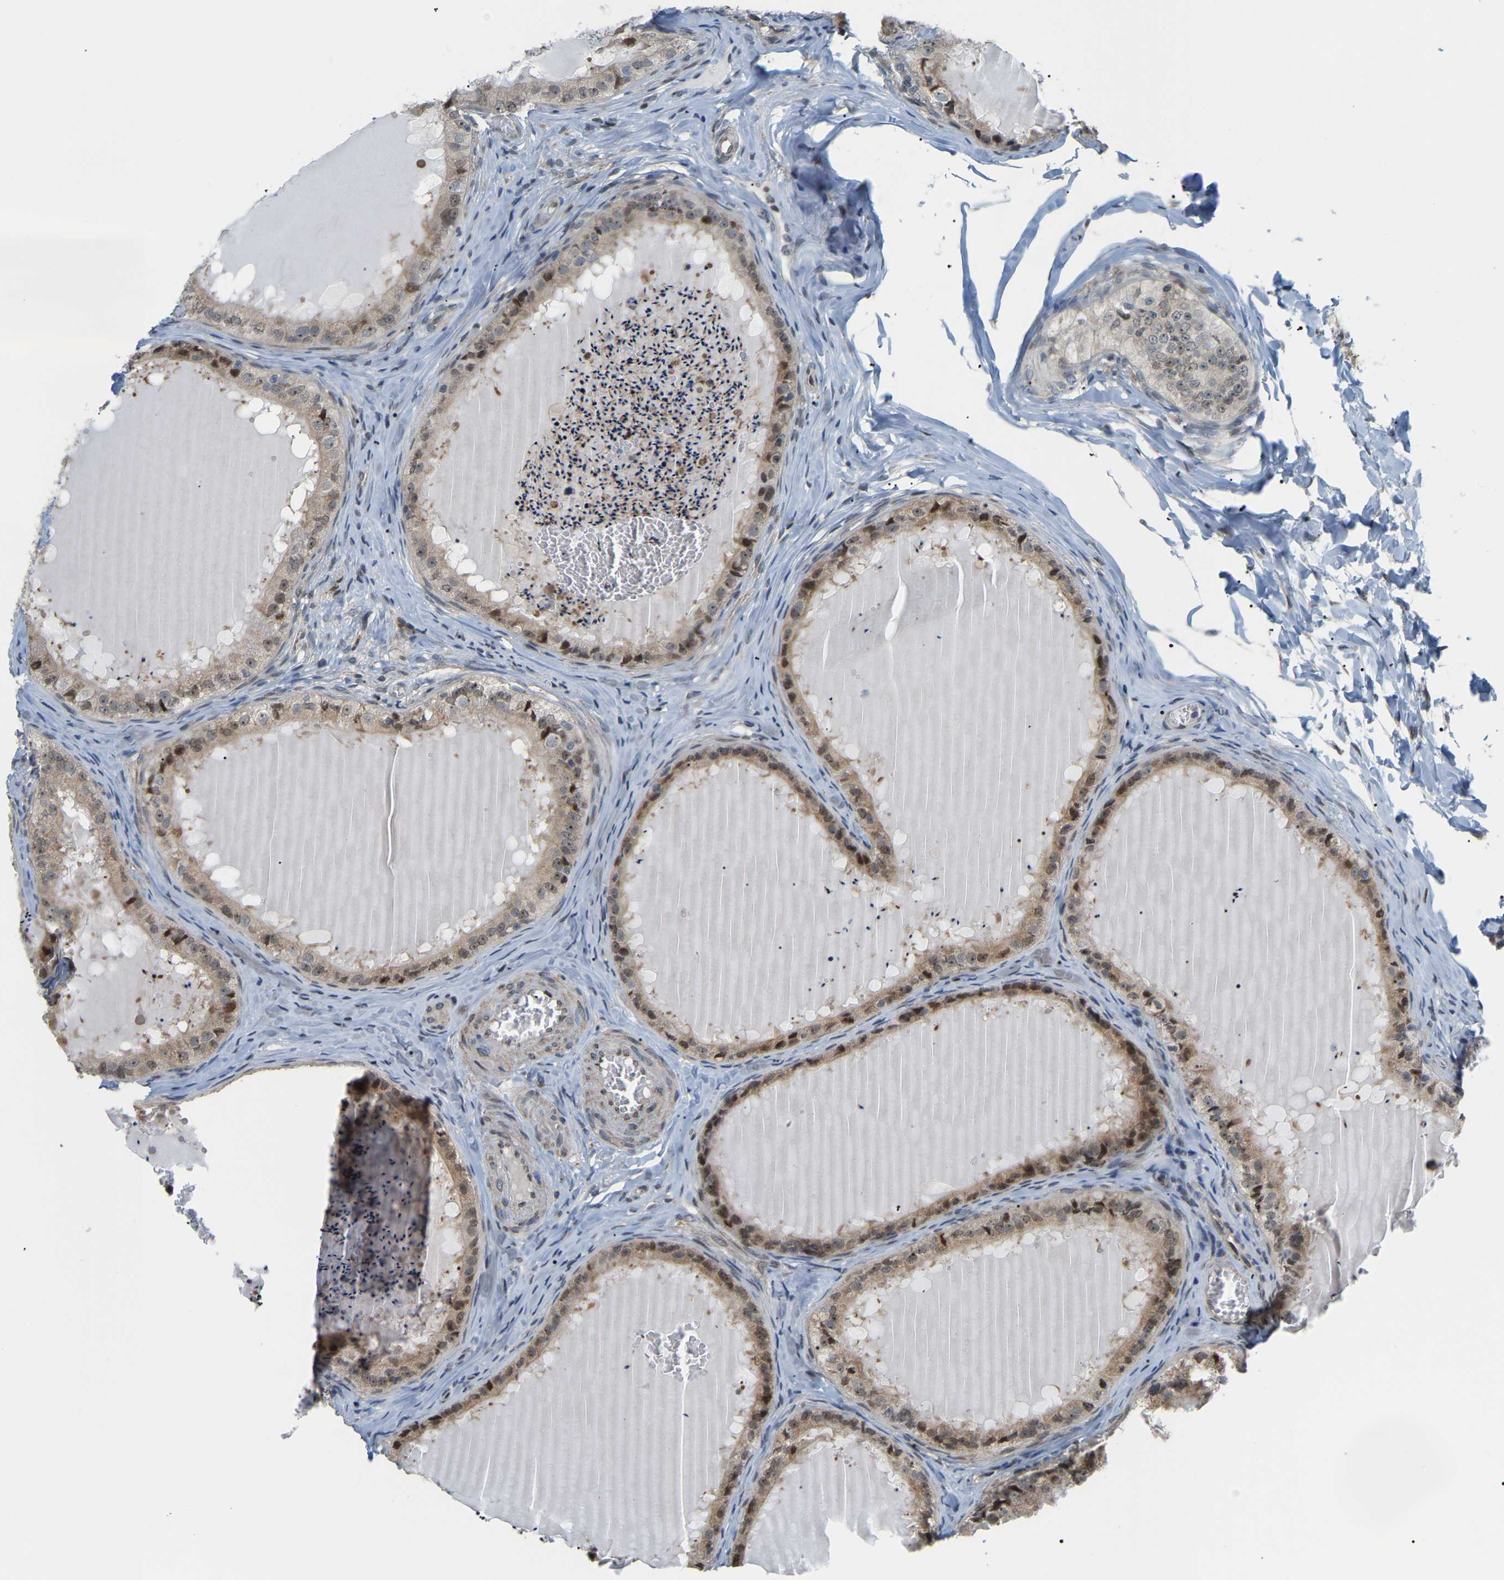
{"staining": {"intensity": "moderate", "quantity": "25%-75%", "location": "cytoplasmic/membranous,nuclear"}, "tissue": "epididymis", "cell_type": "Glandular cells", "image_type": "normal", "snomed": [{"axis": "morphology", "description": "Normal tissue, NOS"}, {"axis": "topography", "description": "Epididymis"}], "caption": "Protein analysis of benign epididymis shows moderate cytoplasmic/membranous,nuclear expression in about 25%-75% of glandular cells.", "gene": "CROT", "patient": {"sex": "male", "age": 31}}